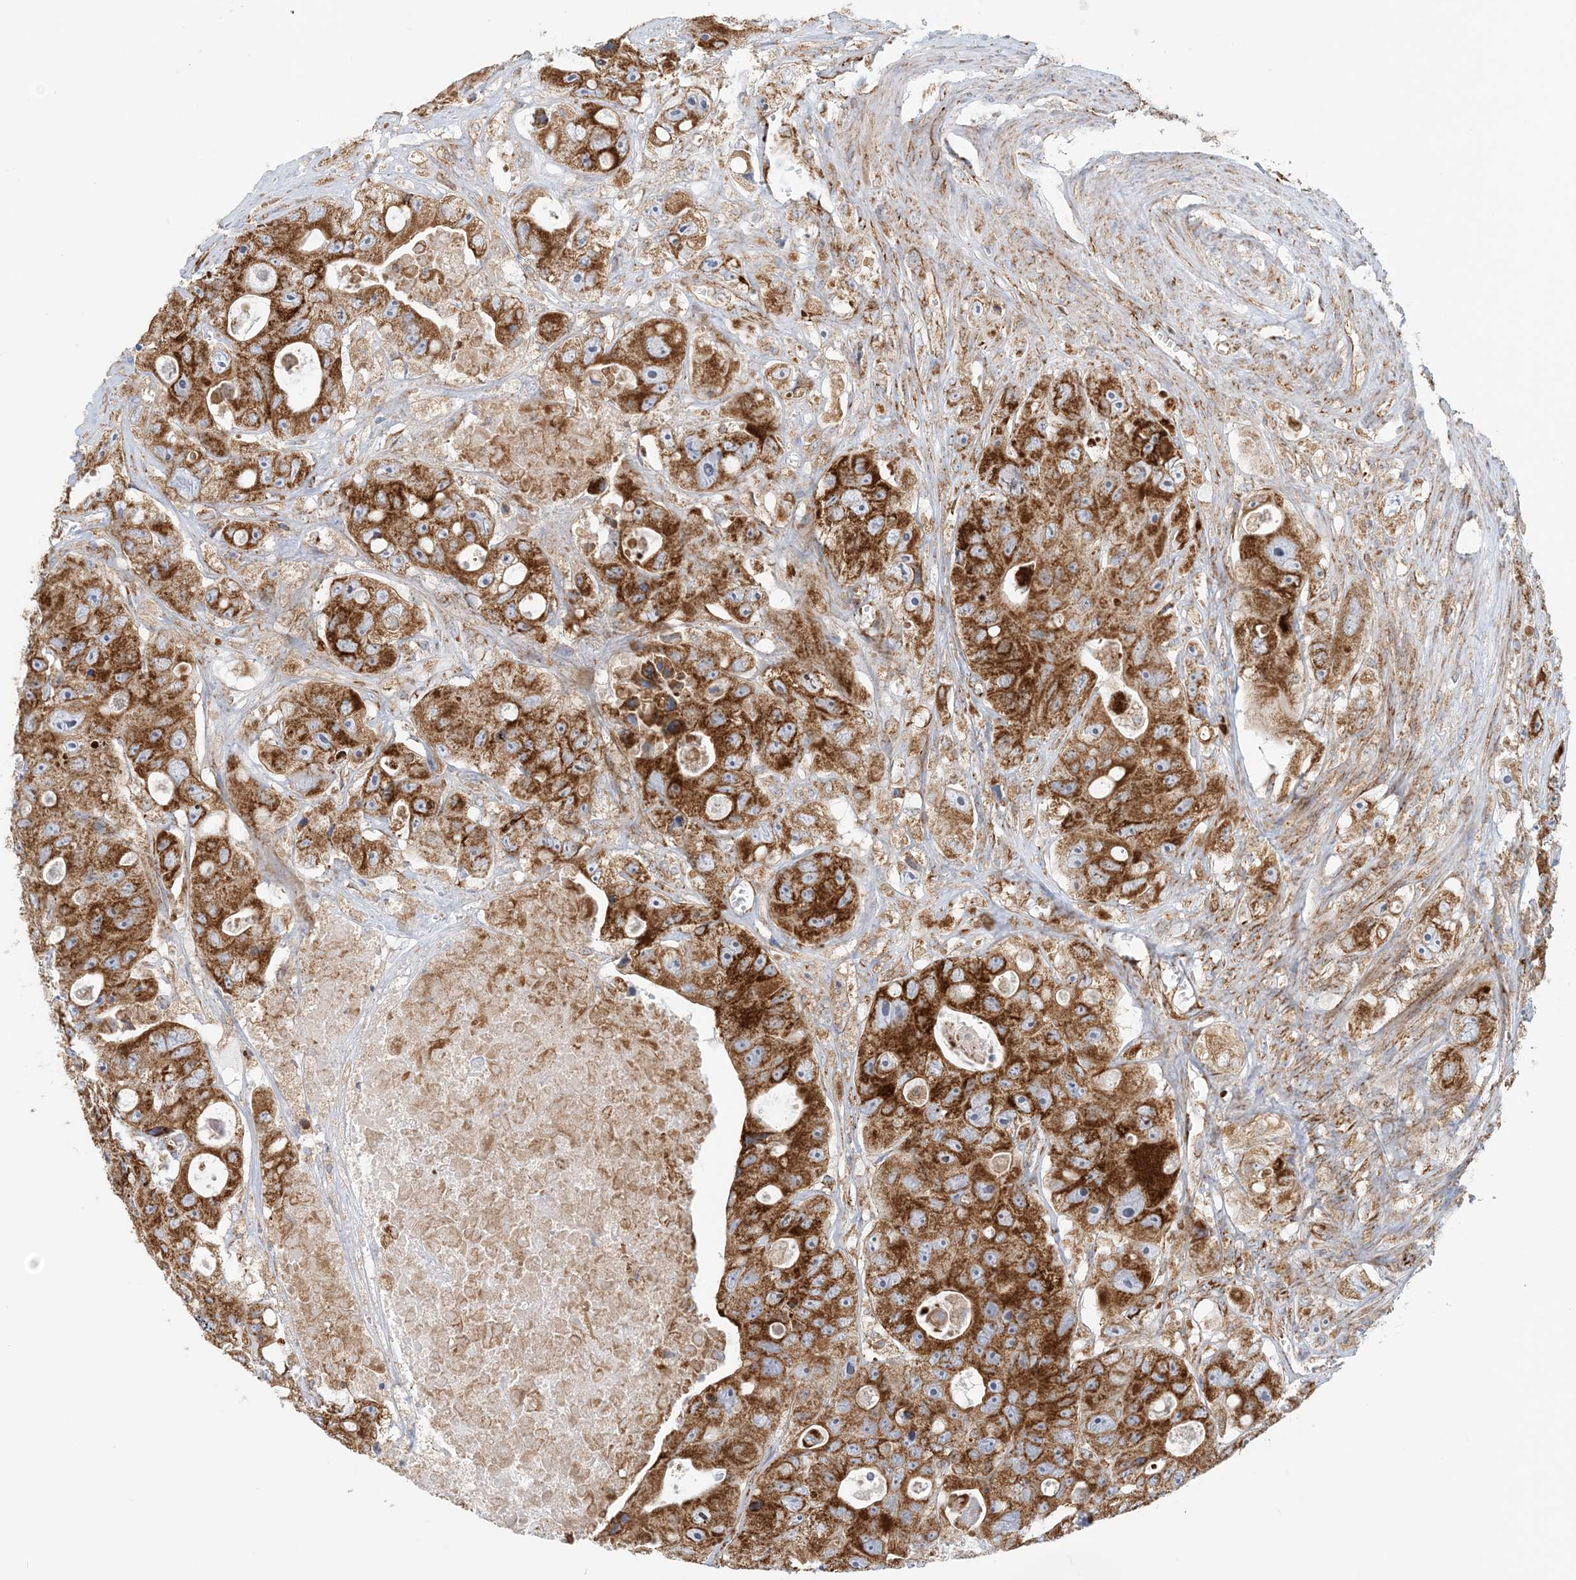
{"staining": {"intensity": "strong", "quantity": ">75%", "location": "cytoplasmic/membranous"}, "tissue": "colorectal cancer", "cell_type": "Tumor cells", "image_type": "cancer", "snomed": [{"axis": "morphology", "description": "Adenocarcinoma, NOS"}, {"axis": "topography", "description": "Colon"}], "caption": "Brown immunohistochemical staining in colorectal adenocarcinoma displays strong cytoplasmic/membranous staining in about >75% of tumor cells. Ihc stains the protein in brown and the nuclei are stained blue.", "gene": "COA3", "patient": {"sex": "female", "age": 46}}